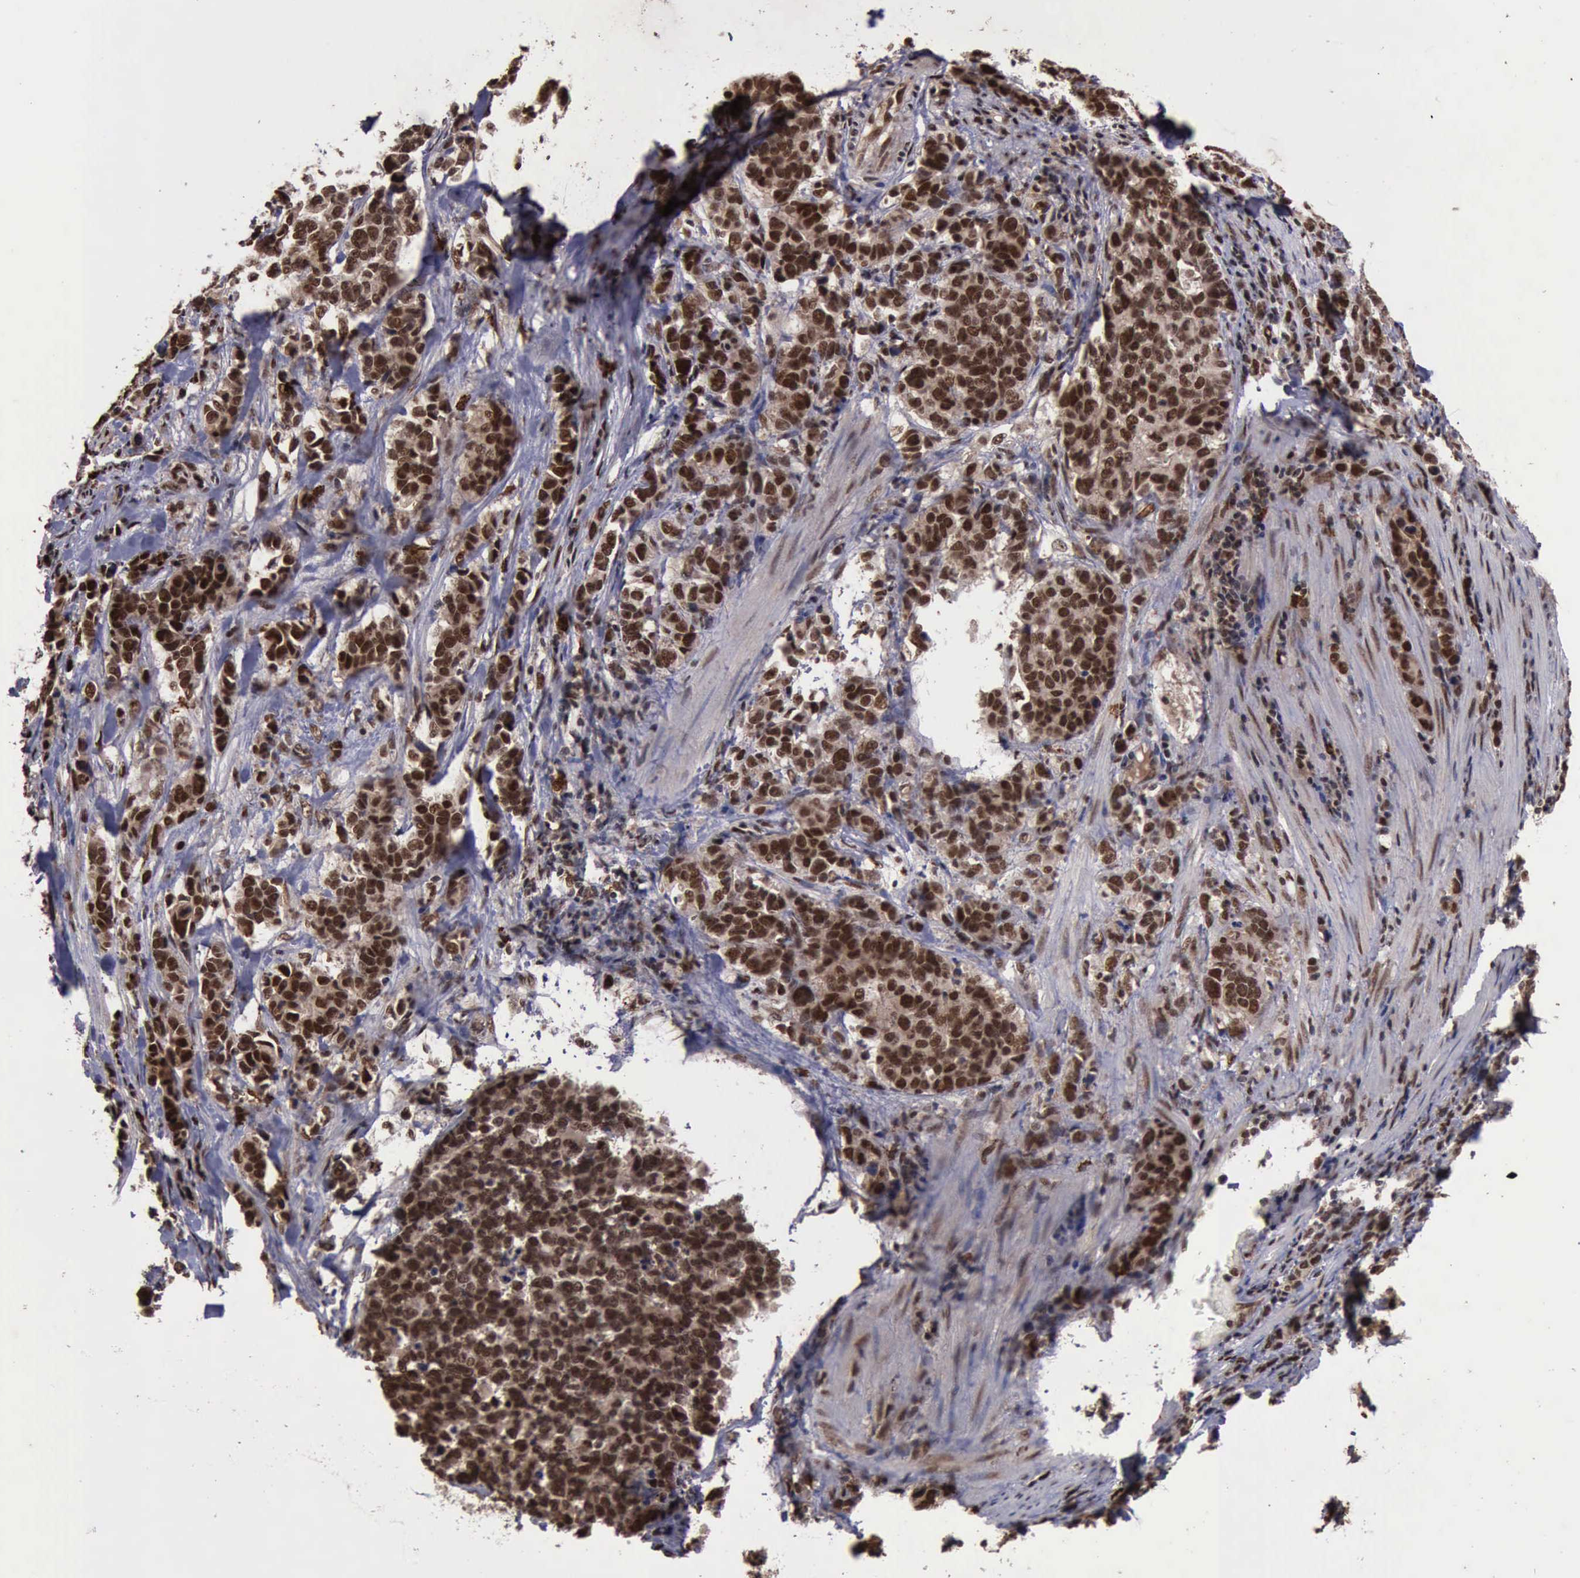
{"staining": {"intensity": "strong", "quantity": ">75%", "location": "cytoplasmic/membranous,nuclear"}, "tissue": "stomach cancer", "cell_type": "Tumor cells", "image_type": "cancer", "snomed": [{"axis": "morphology", "description": "Adenocarcinoma, NOS"}, {"axis": "topography", "description": "Stomach, upper"}], "caption": "IHC of human stomach adenocarcinoma shows high levels of strong cytoplasmic/membranous and nuclear positivity in about >75% of tumor cells.", "gene": "TRMT2A", "patient": {"sex": "male", "age": 71}}